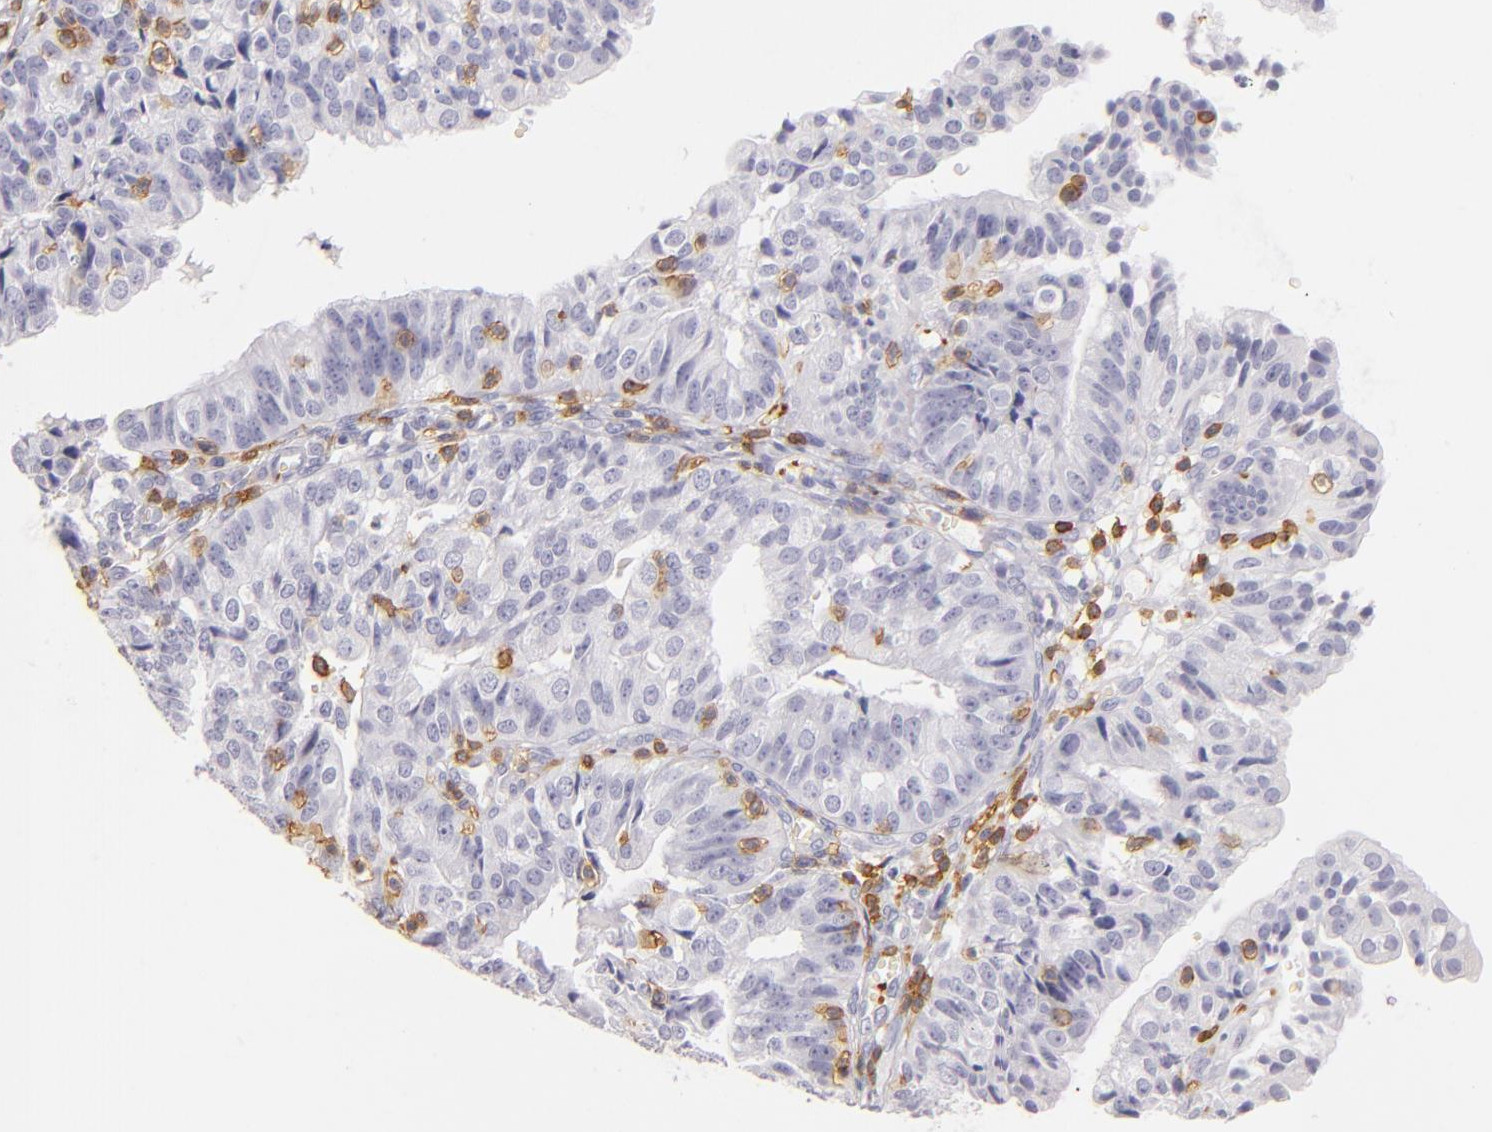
{"staining": {"intensity": "negative", "quantity": "none", "location": "none"}, "tissue": "endometrial cancer", "cell_type": "Tumor cells", "image_type": "cancer", "snomed": [{"axis": "morphology", "description": "Adenocarcinoma, NOS"}, {"axis": "topography", "description": "Endometrium"}], "caption": "This is an immunohistochemistry (IHC) image of endometrial cancer (adenocarcinoma). There is no positivity in tumor cells.", "gene": "LAT", "patient": {"sex": "female", "age": 56}}